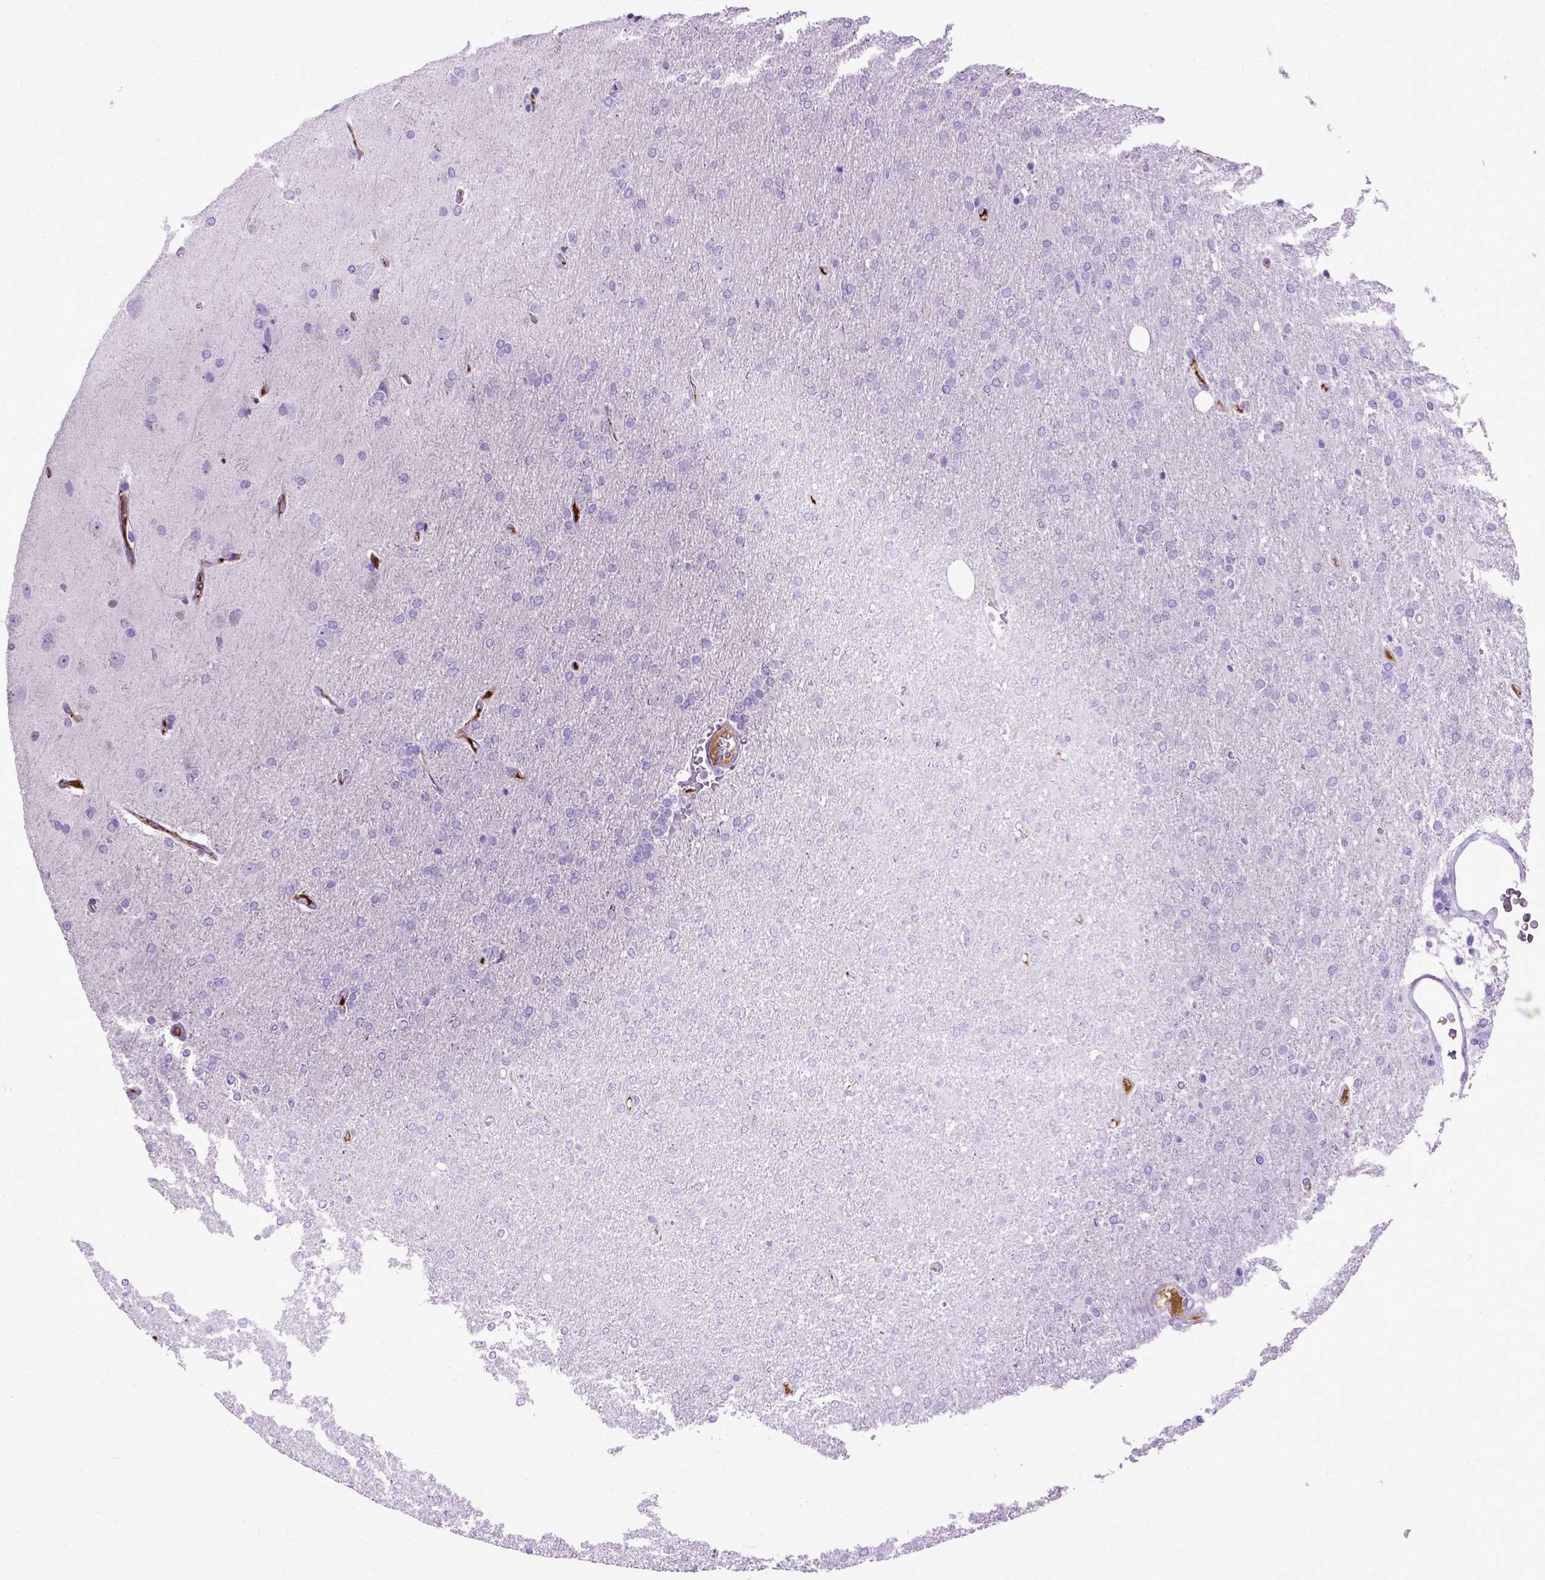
{"staining": {"intensity": "negative", "quantity": "none", "location": "none"}, "tissue": "glioma", "cell_type": "Tumor cells", "image_type": "cancer", "snomed": [{"axis": "morphology", "description": "Glioma, malignant, High grade"}, {"axis": "topography", "description": "Cerebral cortex"}], "caption": "The photomicrograph shows no staining of tumor cells in malignant glioma (high-grade).", "gene": "ADAMTS8", "patient": {"sex": "male", "age": 70}}